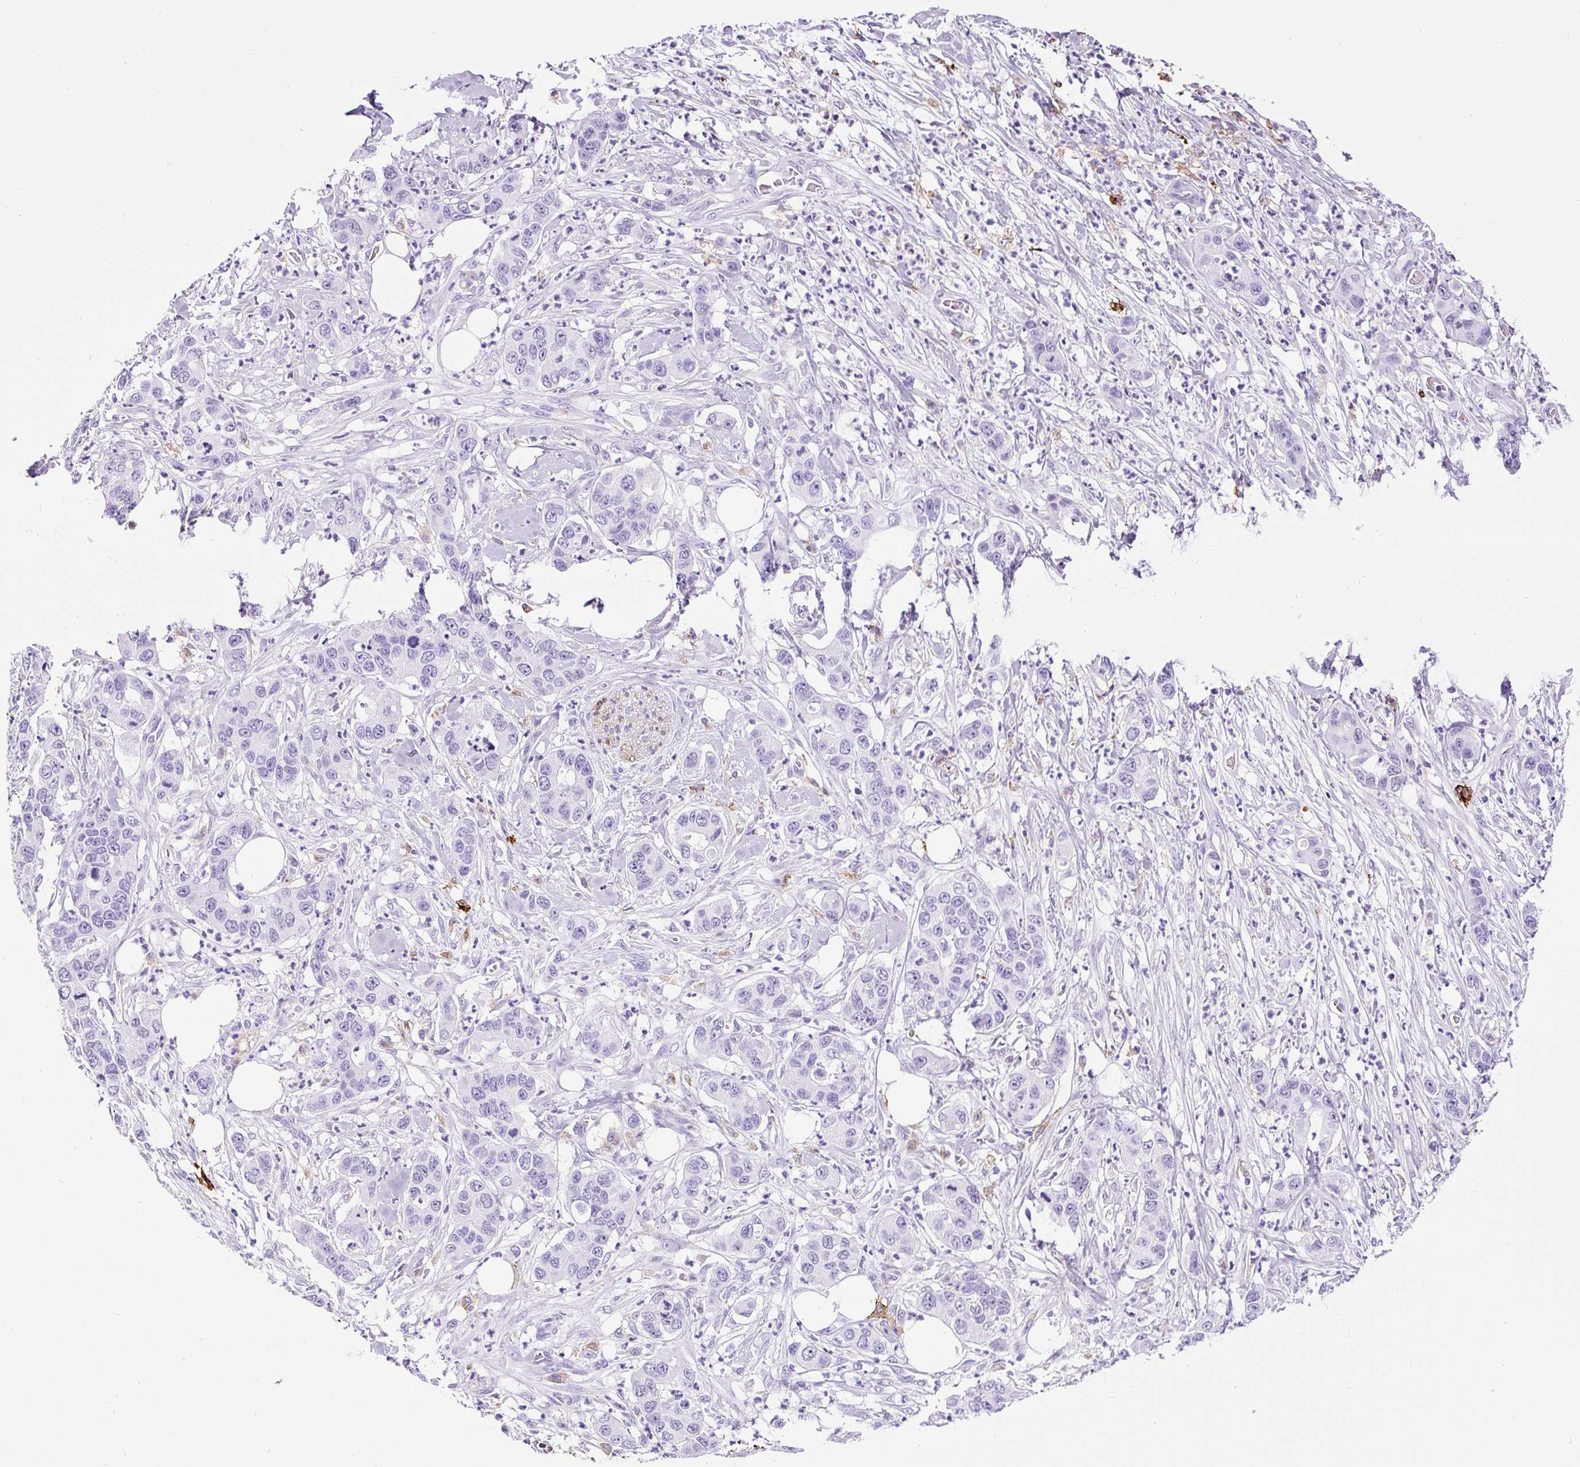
{"staining": {"intensity": "negative", "quantity": "none", "location": "none"}, "tissue": "pancreatic cancer", "cell_type": "Tumor cells", "image_type": "cancer", "snomed": [{"axis": "morphology", "description": "Adenocarcinoma, NOS"}, {"axis": "topography", "description": "Pancreas"}], "caption": "The immunohistochemistry (IHC) photomicrograph has no significant positivity in tumor cells of pancreatic adenocarcinoma tissue.", "gene": "HLA-DRA", "patient": {"sex": "male", "age": 73}}